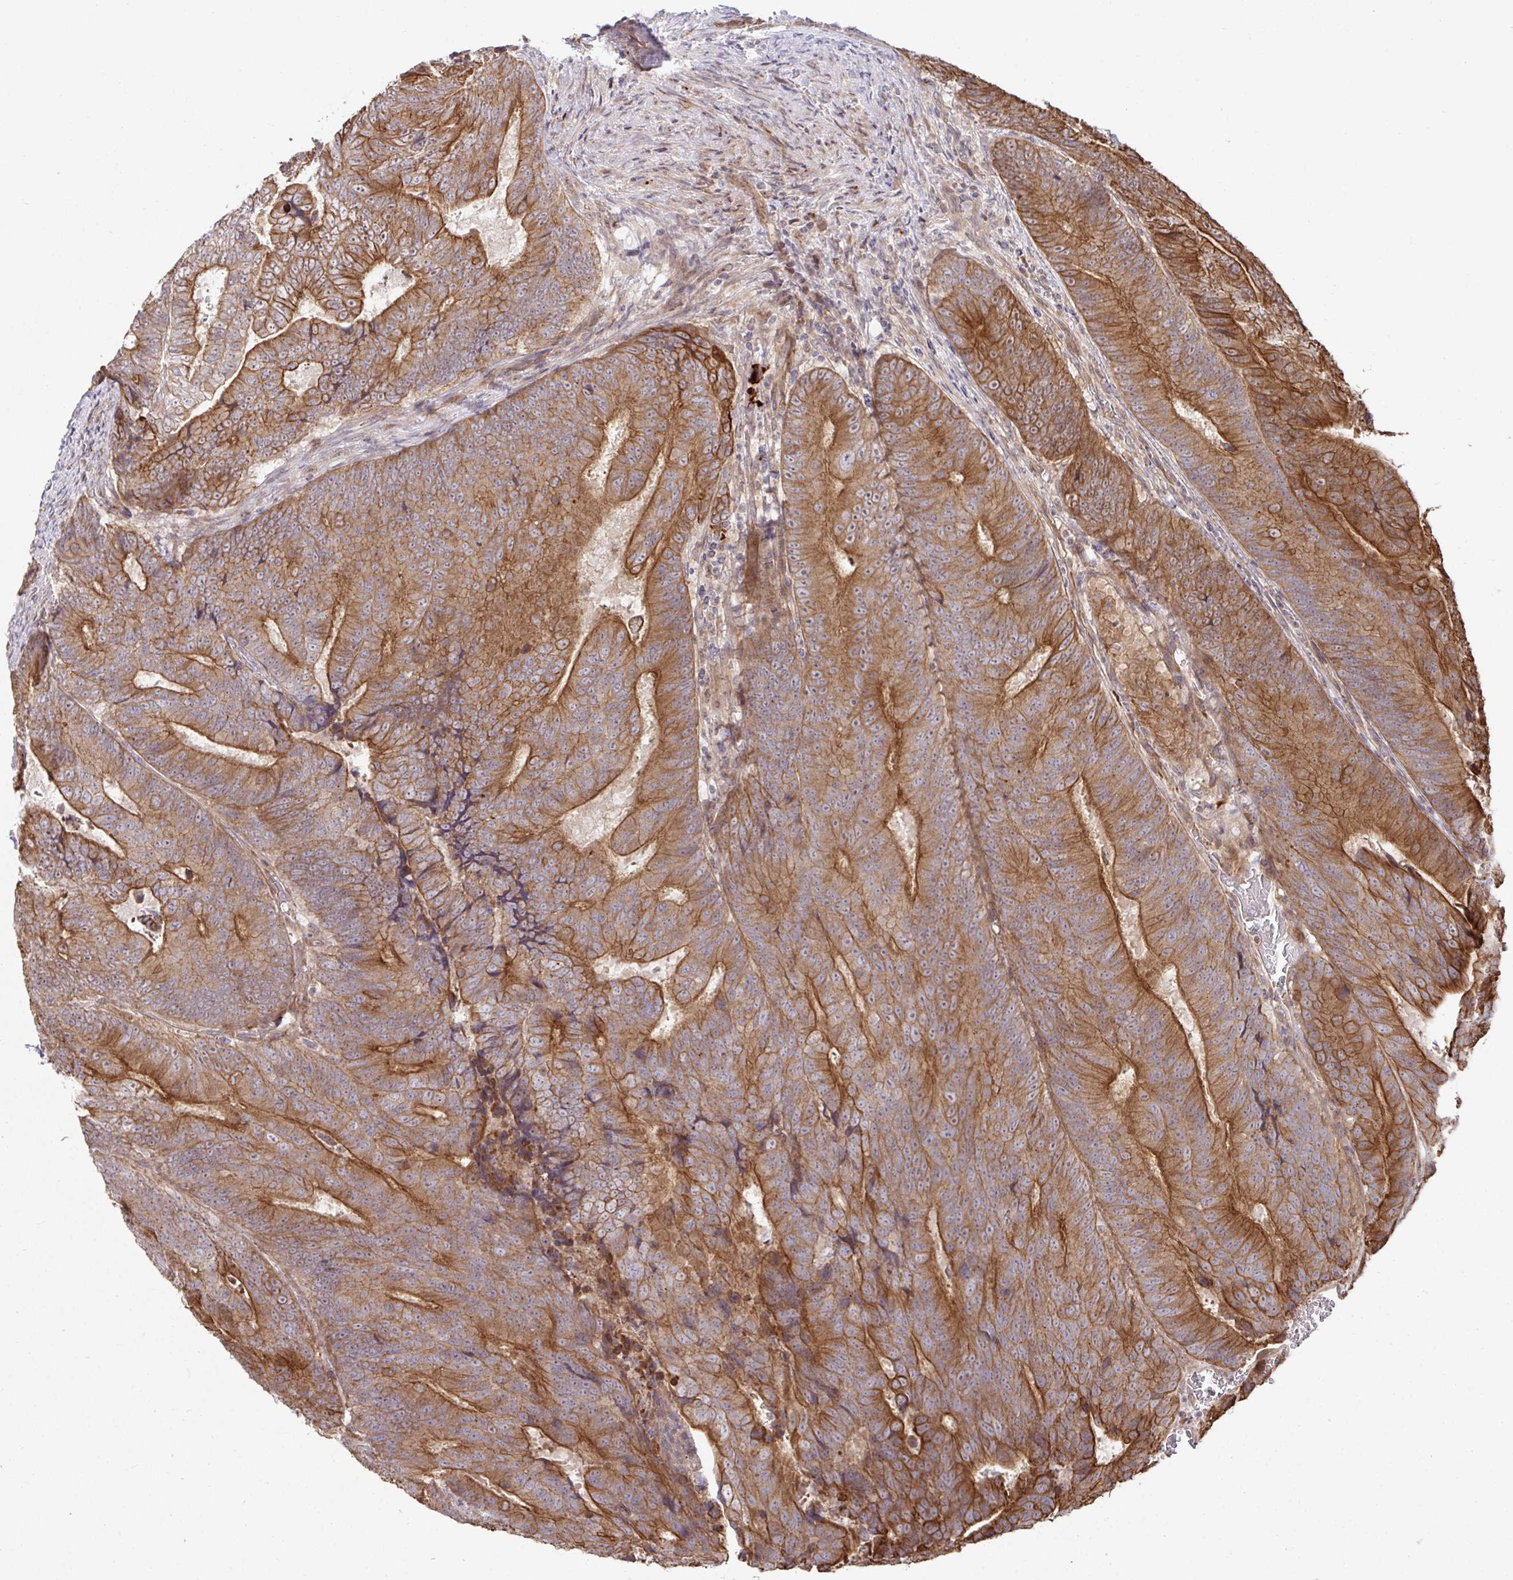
{"staining": {"intensity": "strong", "quantity": ">75%", "location": "cytoplasmic/membranous"}, "tissue": "colorectal cancer", "cell_type": "Tumor cells", "image_type": "cancer", "snomed": [{"axis": "morphology", "description": "Adenocarcinoma, NOS"}, {"axis": "topography", "description": "Colon"}], "caption": "Immunohistochemical staining of adenocarcinoma (colorectal) reveals strong cytoplasmic/membranous protein expression in approximately >75% of tumor cells.", "gene": "TRIM44", "patient": {"sex": "female", "age": 48}}